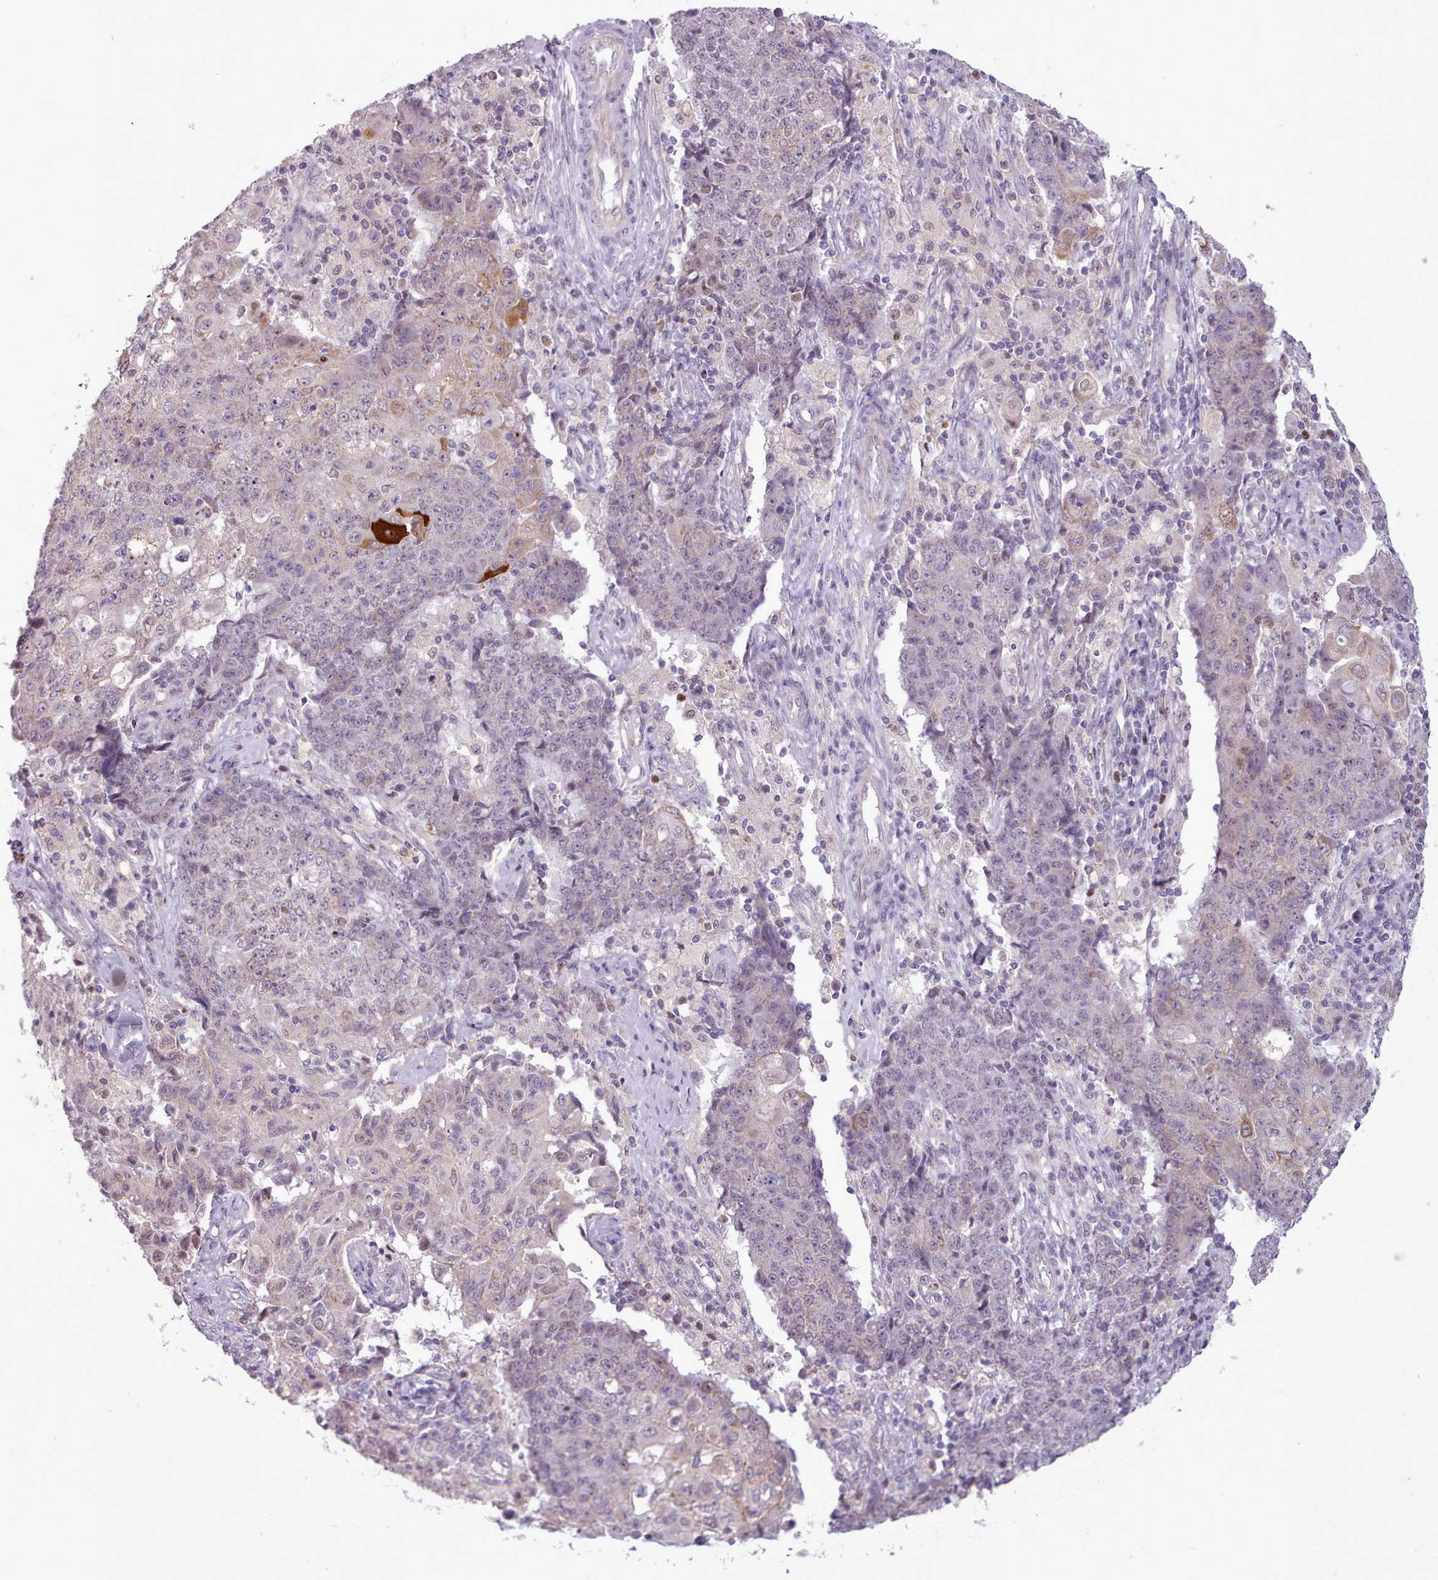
{"staining": {"intensity": "moderate", "quantity": "<25%", "location": "cytoplasmic/membranous"}, "tissue": "ovarian cancer", "cell_type": "Tumor cells", "image_type": "cancer", "snomed": [{"axis": "morphology", "description": "Carcinoma, endometroid"}, {"axis": "topography", "description": "Ovary"}], "caption": "Brown immunohistochemical staining in human ovarian cancer (endometroid carcinoma) exhibits moderate cytoplasmic/membranous positivity in about <25% of tumor cells.", "gene": "SLURP1", "patient": {"sex": "female", "age": 42}}